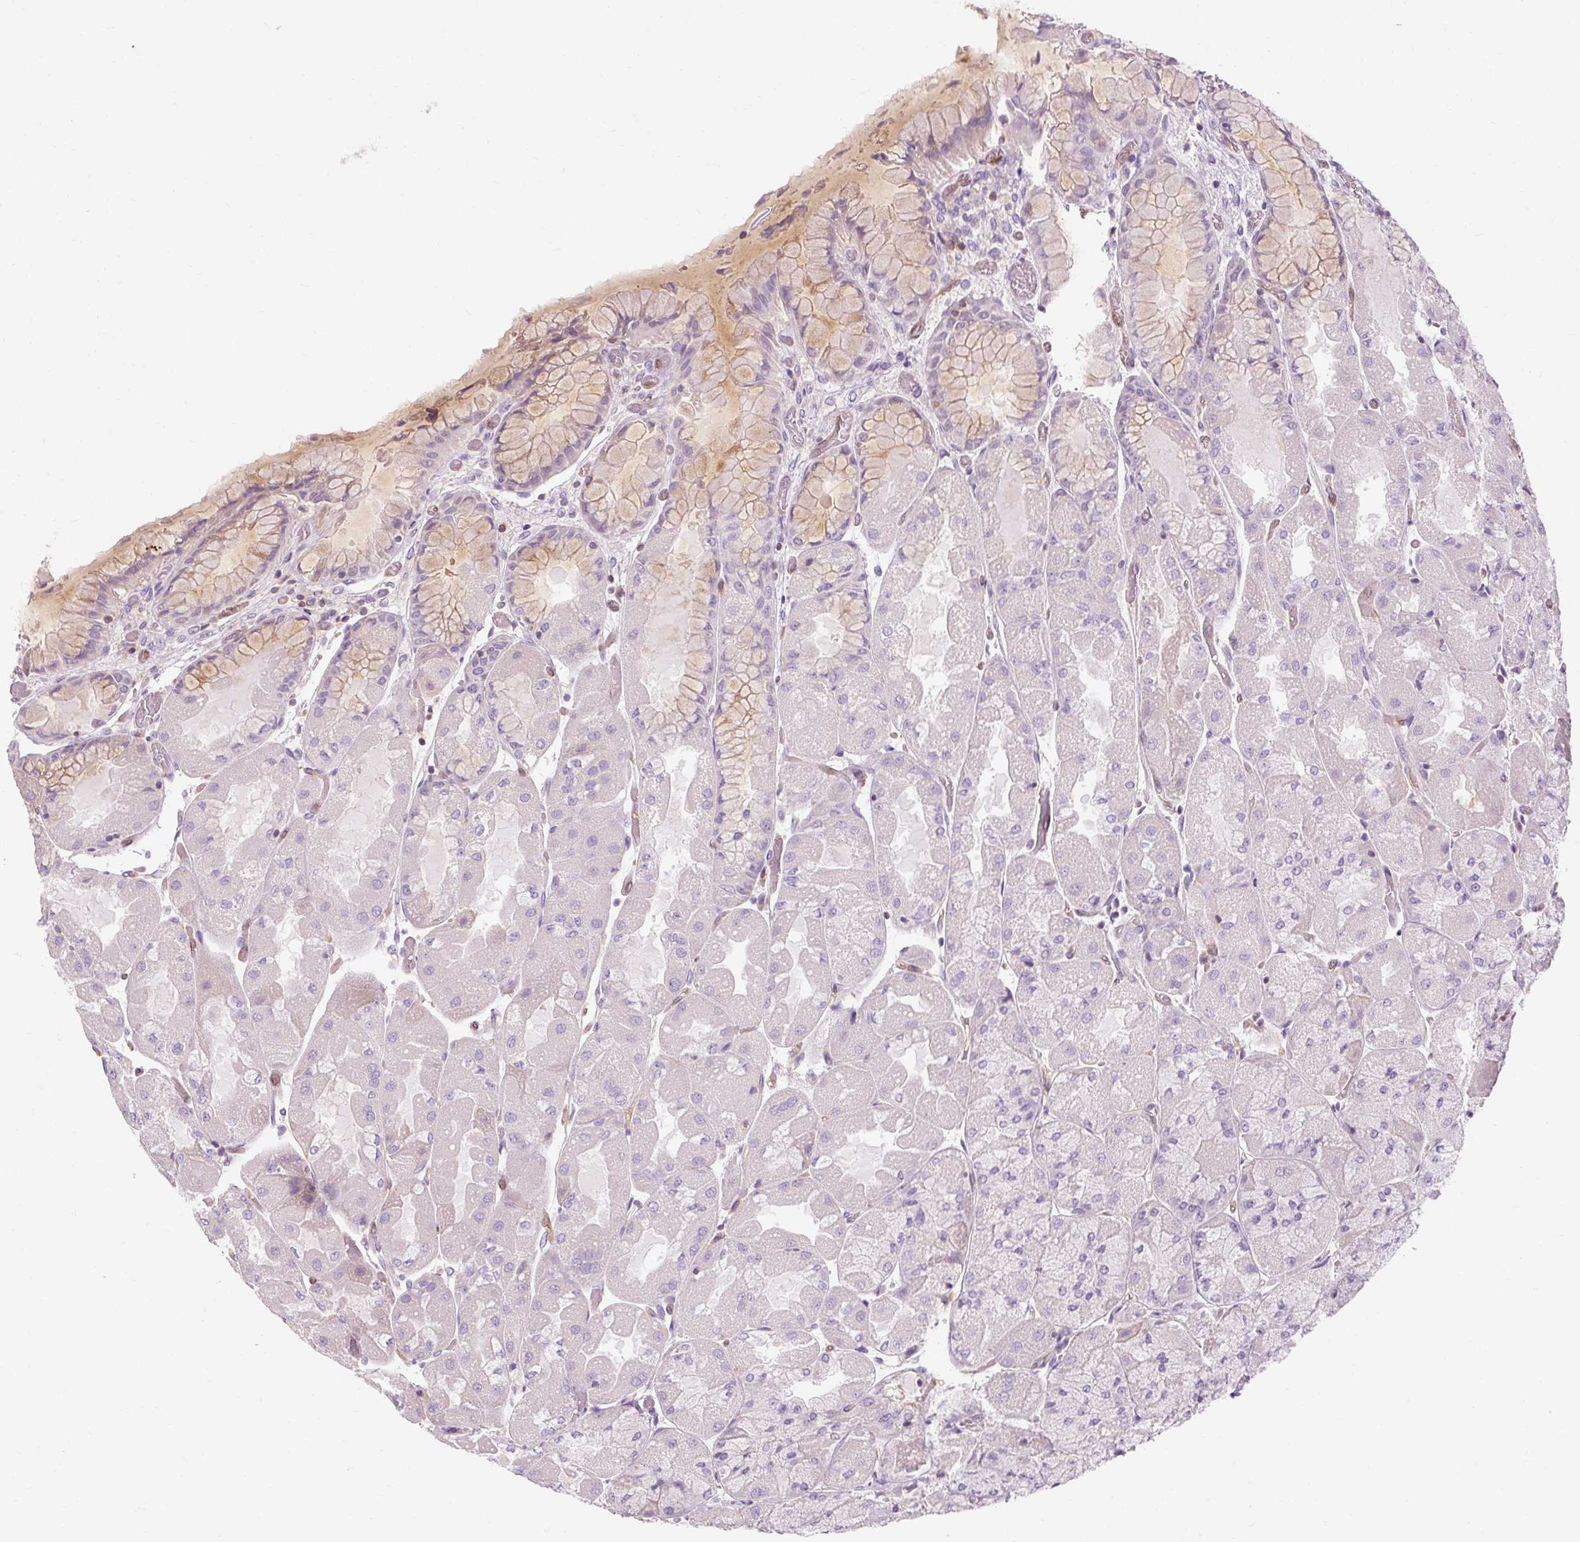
{"staining": {"intensity": "weak", "quantity": "<25%", "location": "cytoplasmic/membranous"}, "tissue": "stomach", "cell_type": "Glandular cells", "image_type": "normal", "snomed": [{"axis": "morphology", "description": "Normal tissue, NOS"}, {"axis": "topography", "description": "Stomach"}], "caption": "This histopathology image is of unremarkable stomach stained with immunohistochemistry (IHC) to label a protein in brown with the nuclei are counter-stained blue. There is no positivity in glandular cells.", "gene": "TIGD2", "patient": {"sex": "female", "age": 61}}